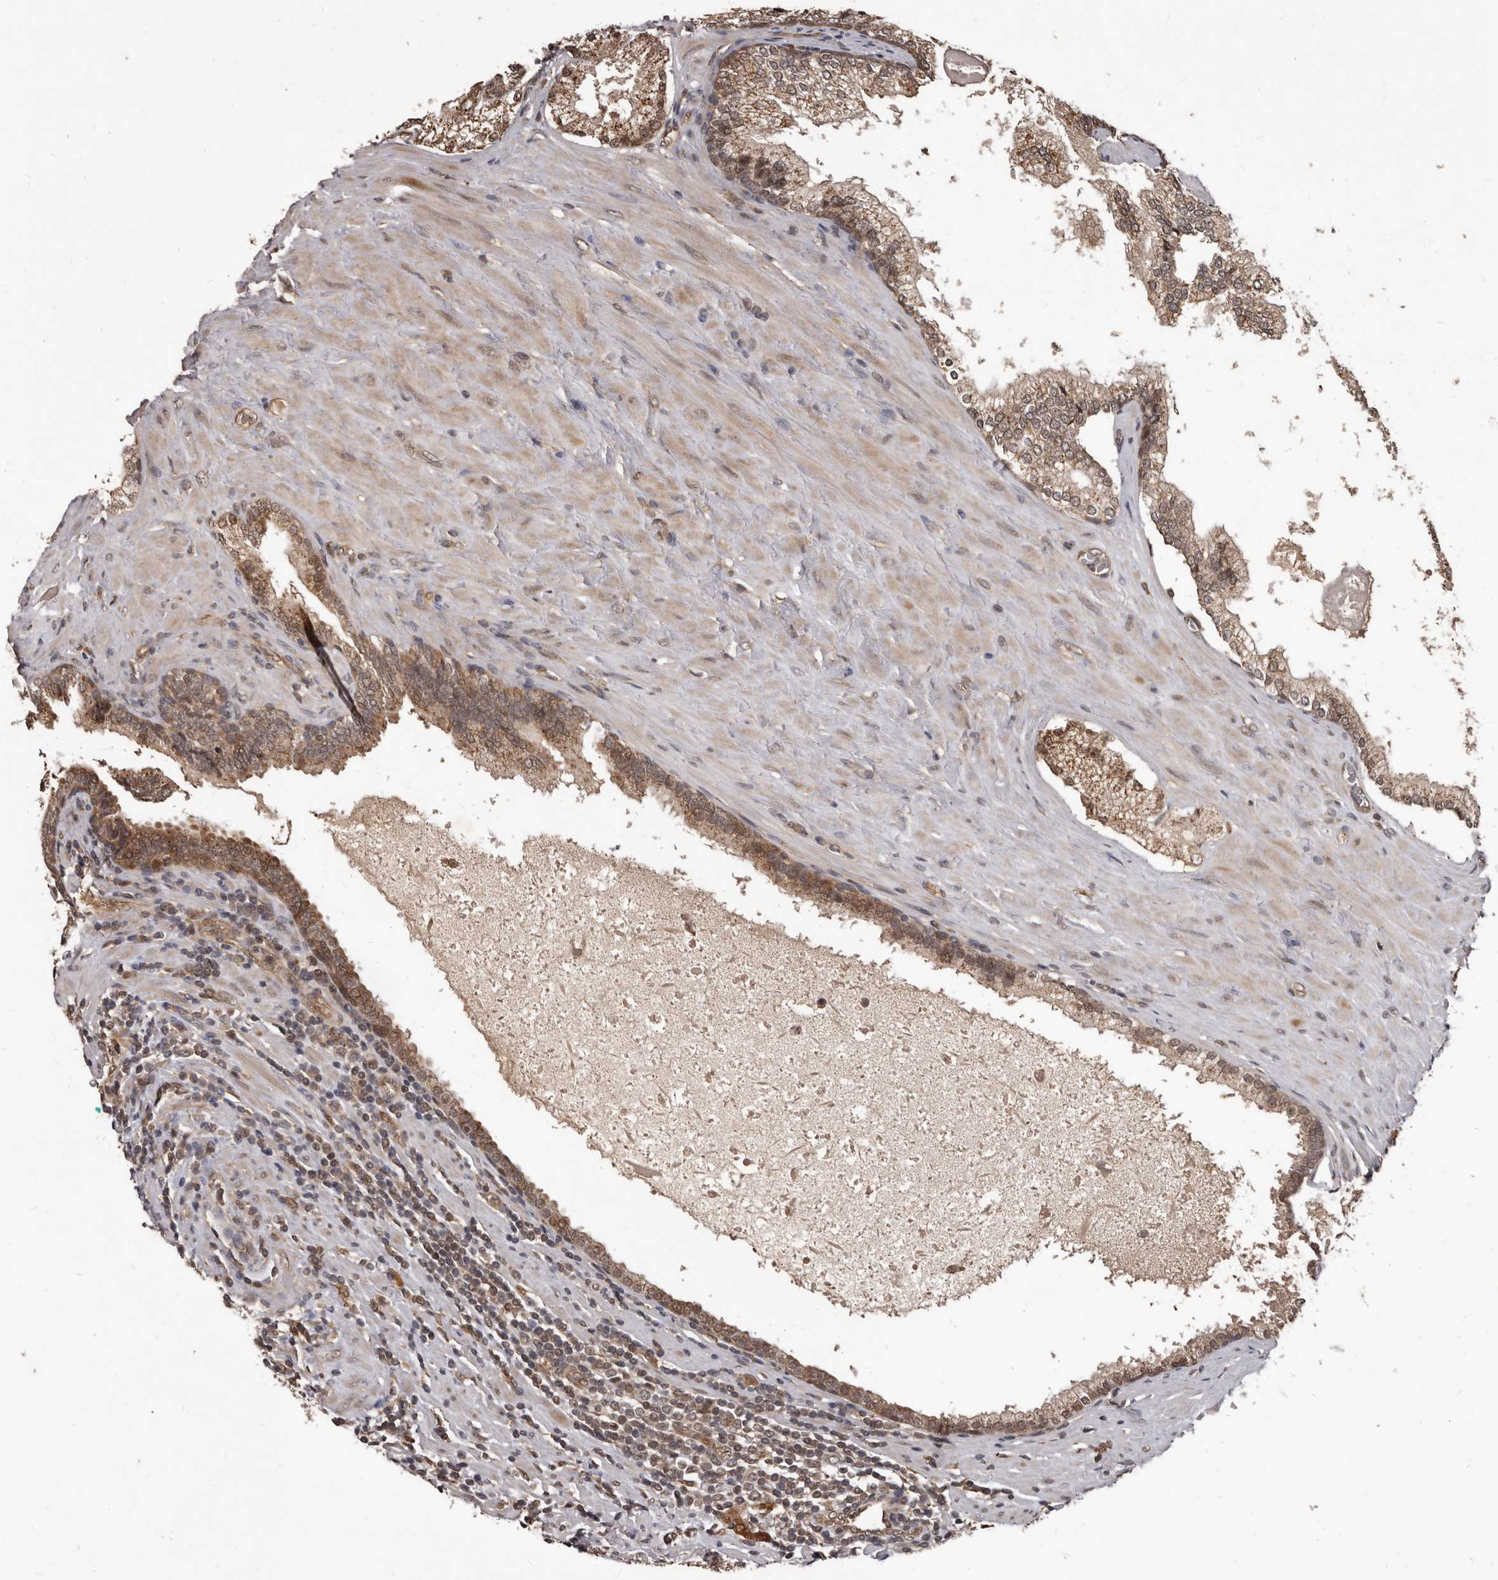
{"staining": {"intensity": "moderate", "quantity": ">75%", "location": "cytoplasmic/membranous,nuclear"}, "tissue": "prostate cancer", "cell_type": "Tumor cells", "image_type": "cancer", "snomed": [{"axis": "morphology", "description": "Adenocarcinoma, High grade"}, {"axis": "topography", "description": "Prostate"}], "caption": "Prostate high-grade adenocarcinoma stained for a protein exhibits moderate cytoplasmic/membranous and nuclear positivity in tumor cells. Using DAB (3,3'-diaminobenzidine) (brown) and hematoxylin (blue) stains, captured at high magnification using brightfield microscopy.", "gene": "AHR", "patient": {"sex": "male", "age": 73}}